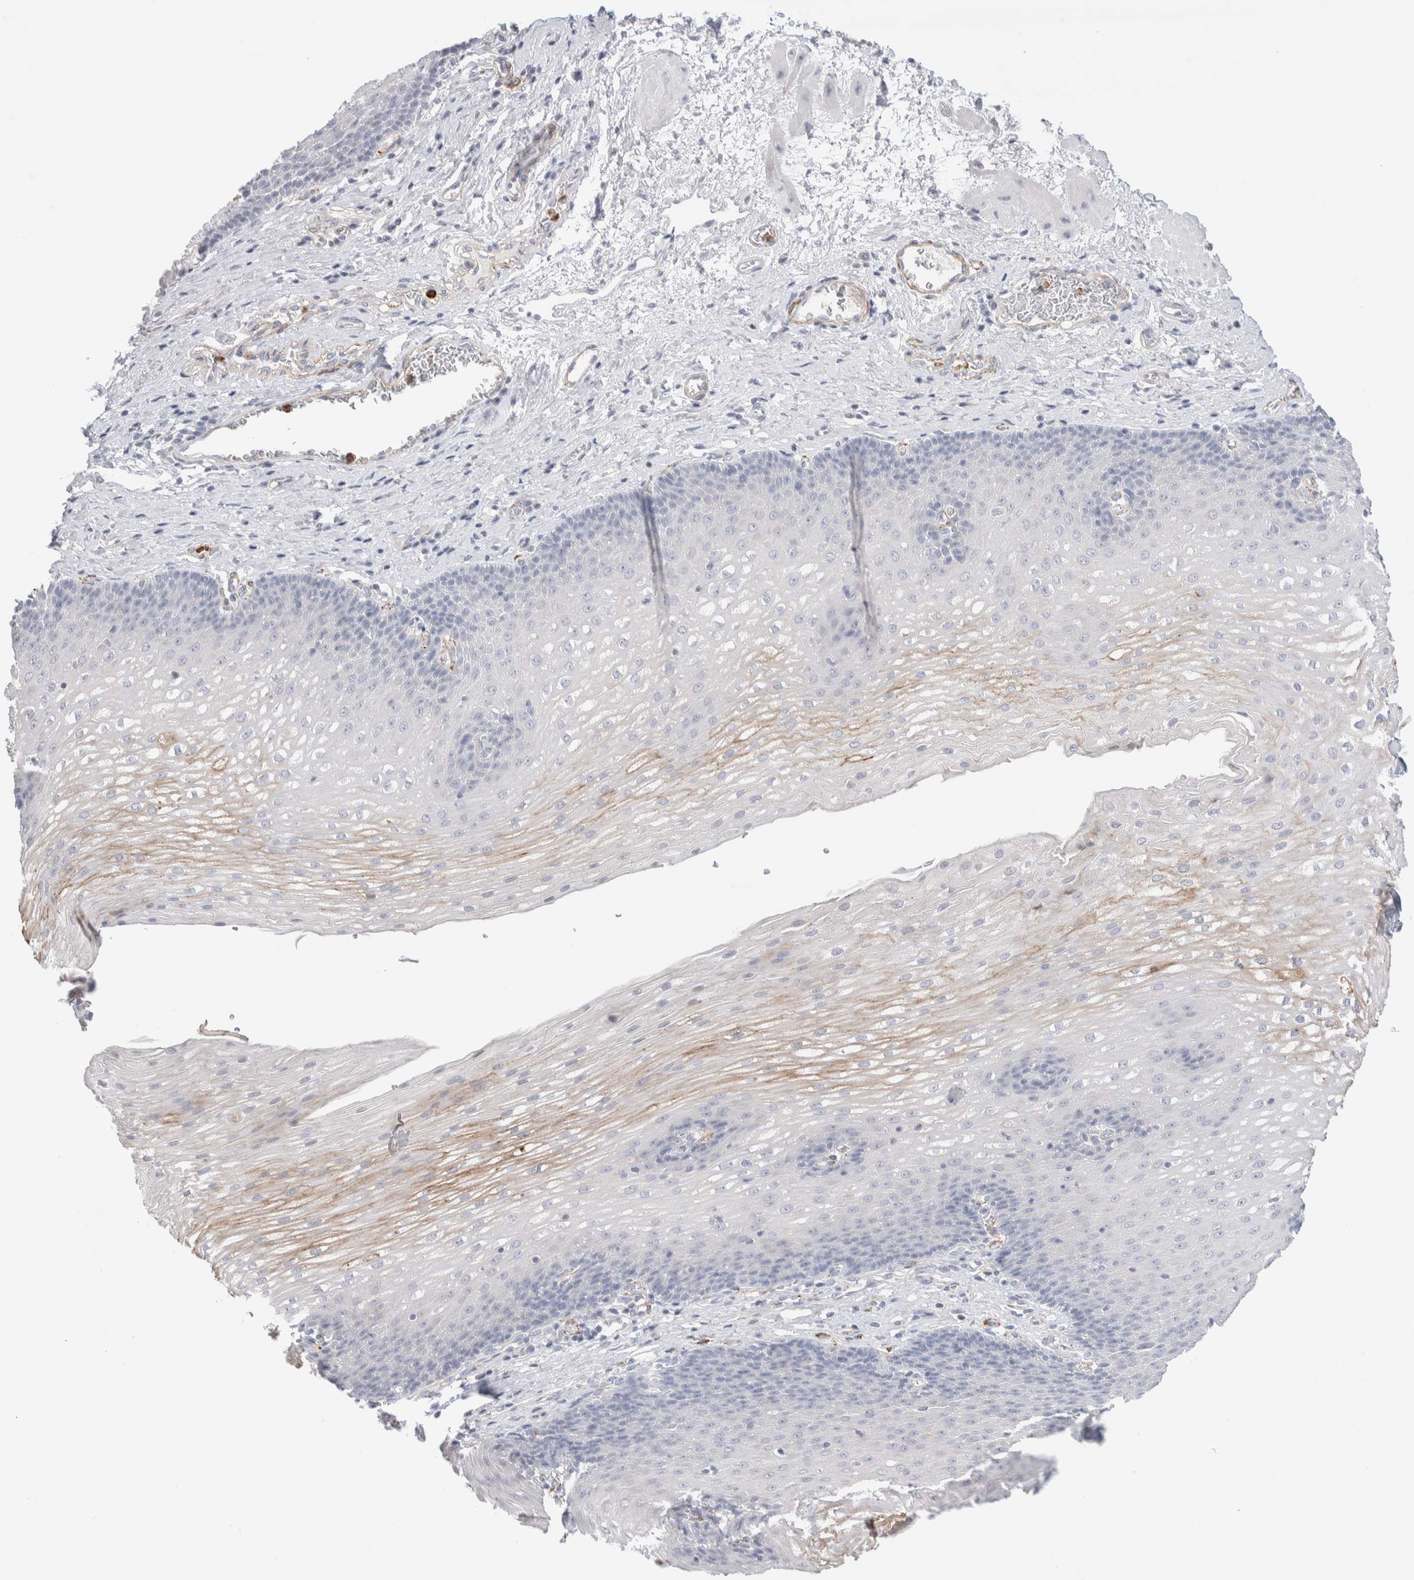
{"staining": {"intensity": "weak", "quantity": "<25%", "location": "cytoplasmic/membranous"}, "tissue": "esophagus", "cell_type": "Squamous epithelial cells", "image_type": "normal", "snomed": [{"axis": "morphology", "description": "Normal tissue, NOS"}, {"axis": "topography", "description": "Esophagus"}], "caption": "IHC micrograph of benign human esophagus stained for a protein (brown), which displays no positivity in squamous epithelial cells.", "gene": "SEPTIN4", "patient": {"sex": "male", "age": 48}}